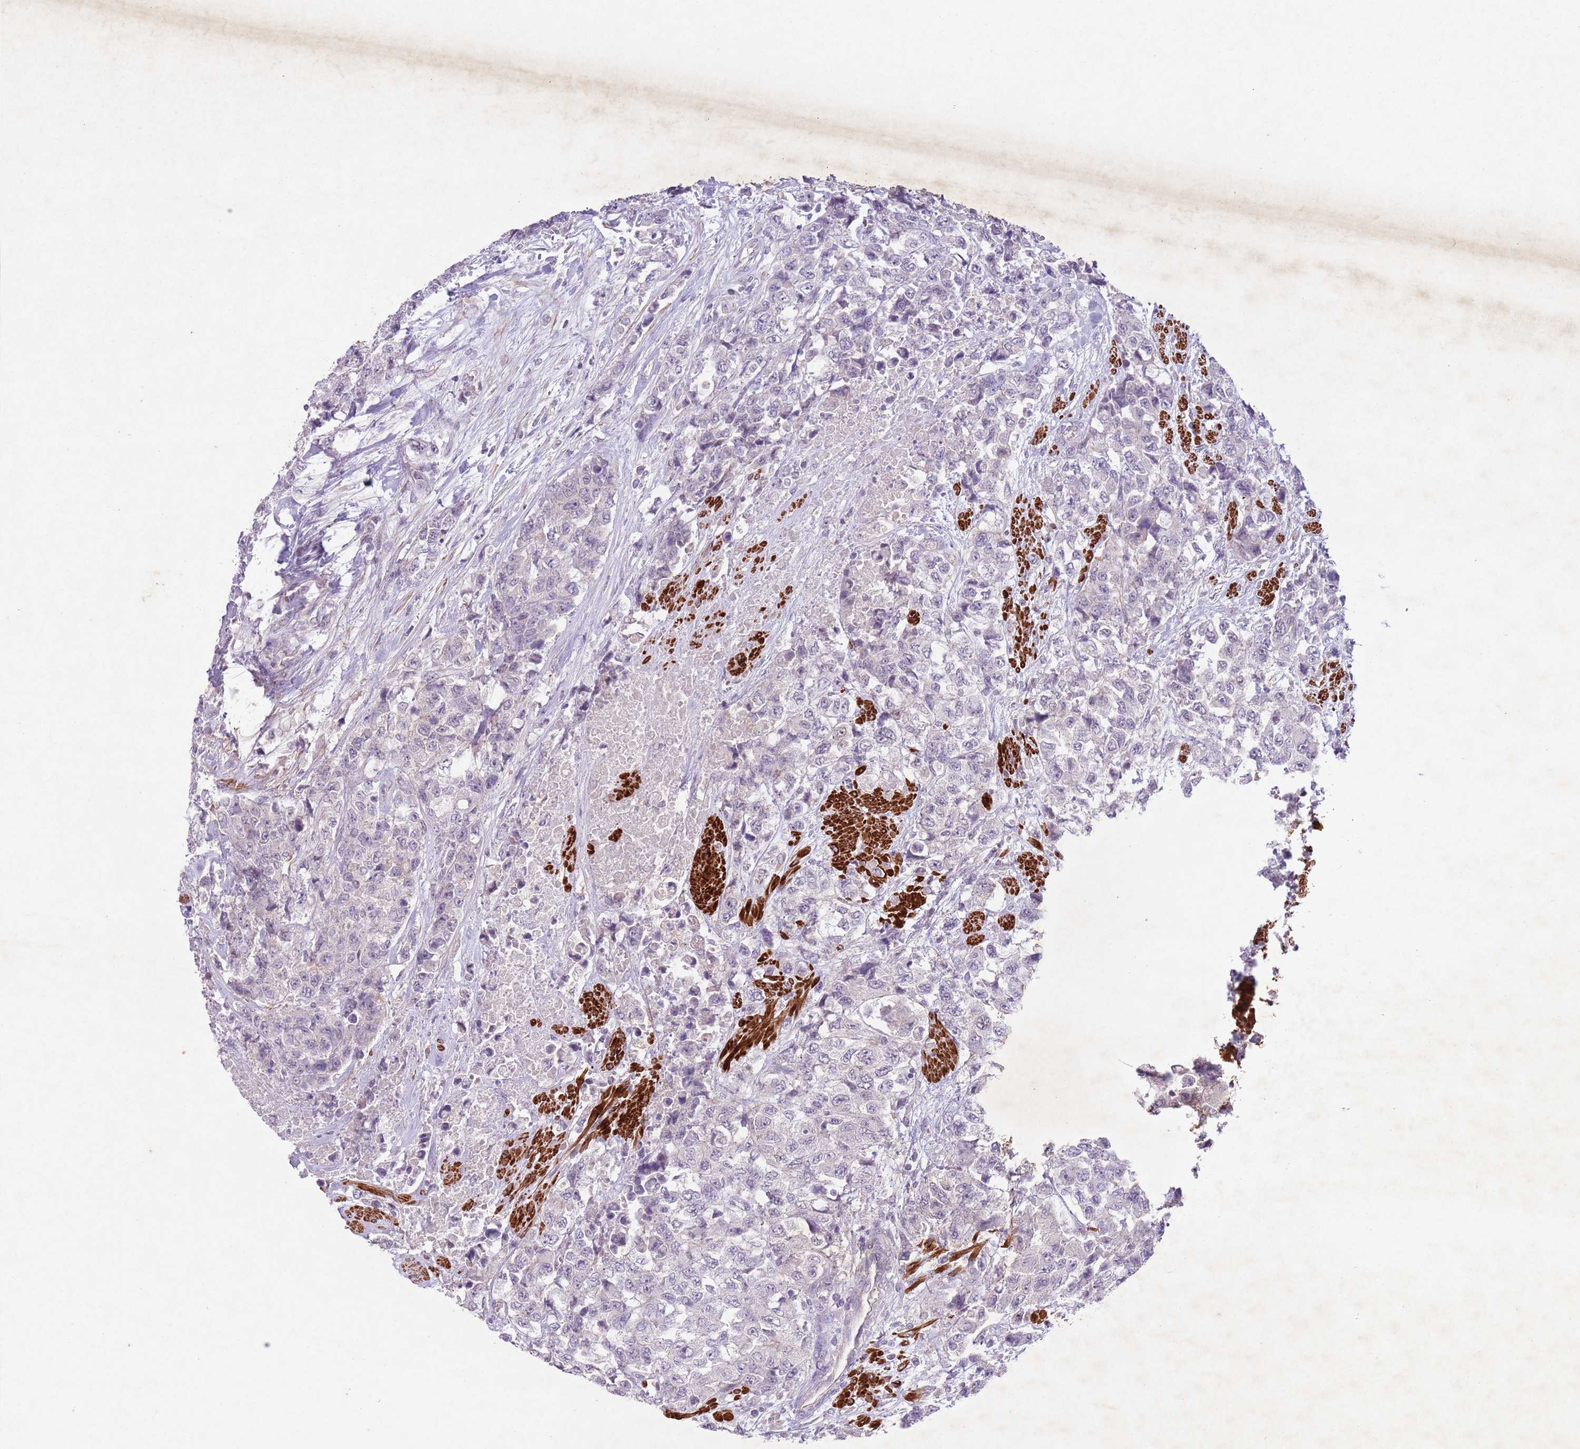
{"staining": {"intensity": "negative", "quantity": "none", "location": "none"}, "tissue": "urothelial cancer", "cell_type": "Tumor cells", "image_type": "cancer", "snomed": [{"axis": "morphology", "description": "Urothelial carcinoma, High grade"}, {"axis": "topography", "description": "Urinary bladder"}], "caption": "There is no significant positivity in tumor cells of high-grade urothelial carcinoma.", "gene": "CCNI", "patient": {"sex": "female", "age": 78}}